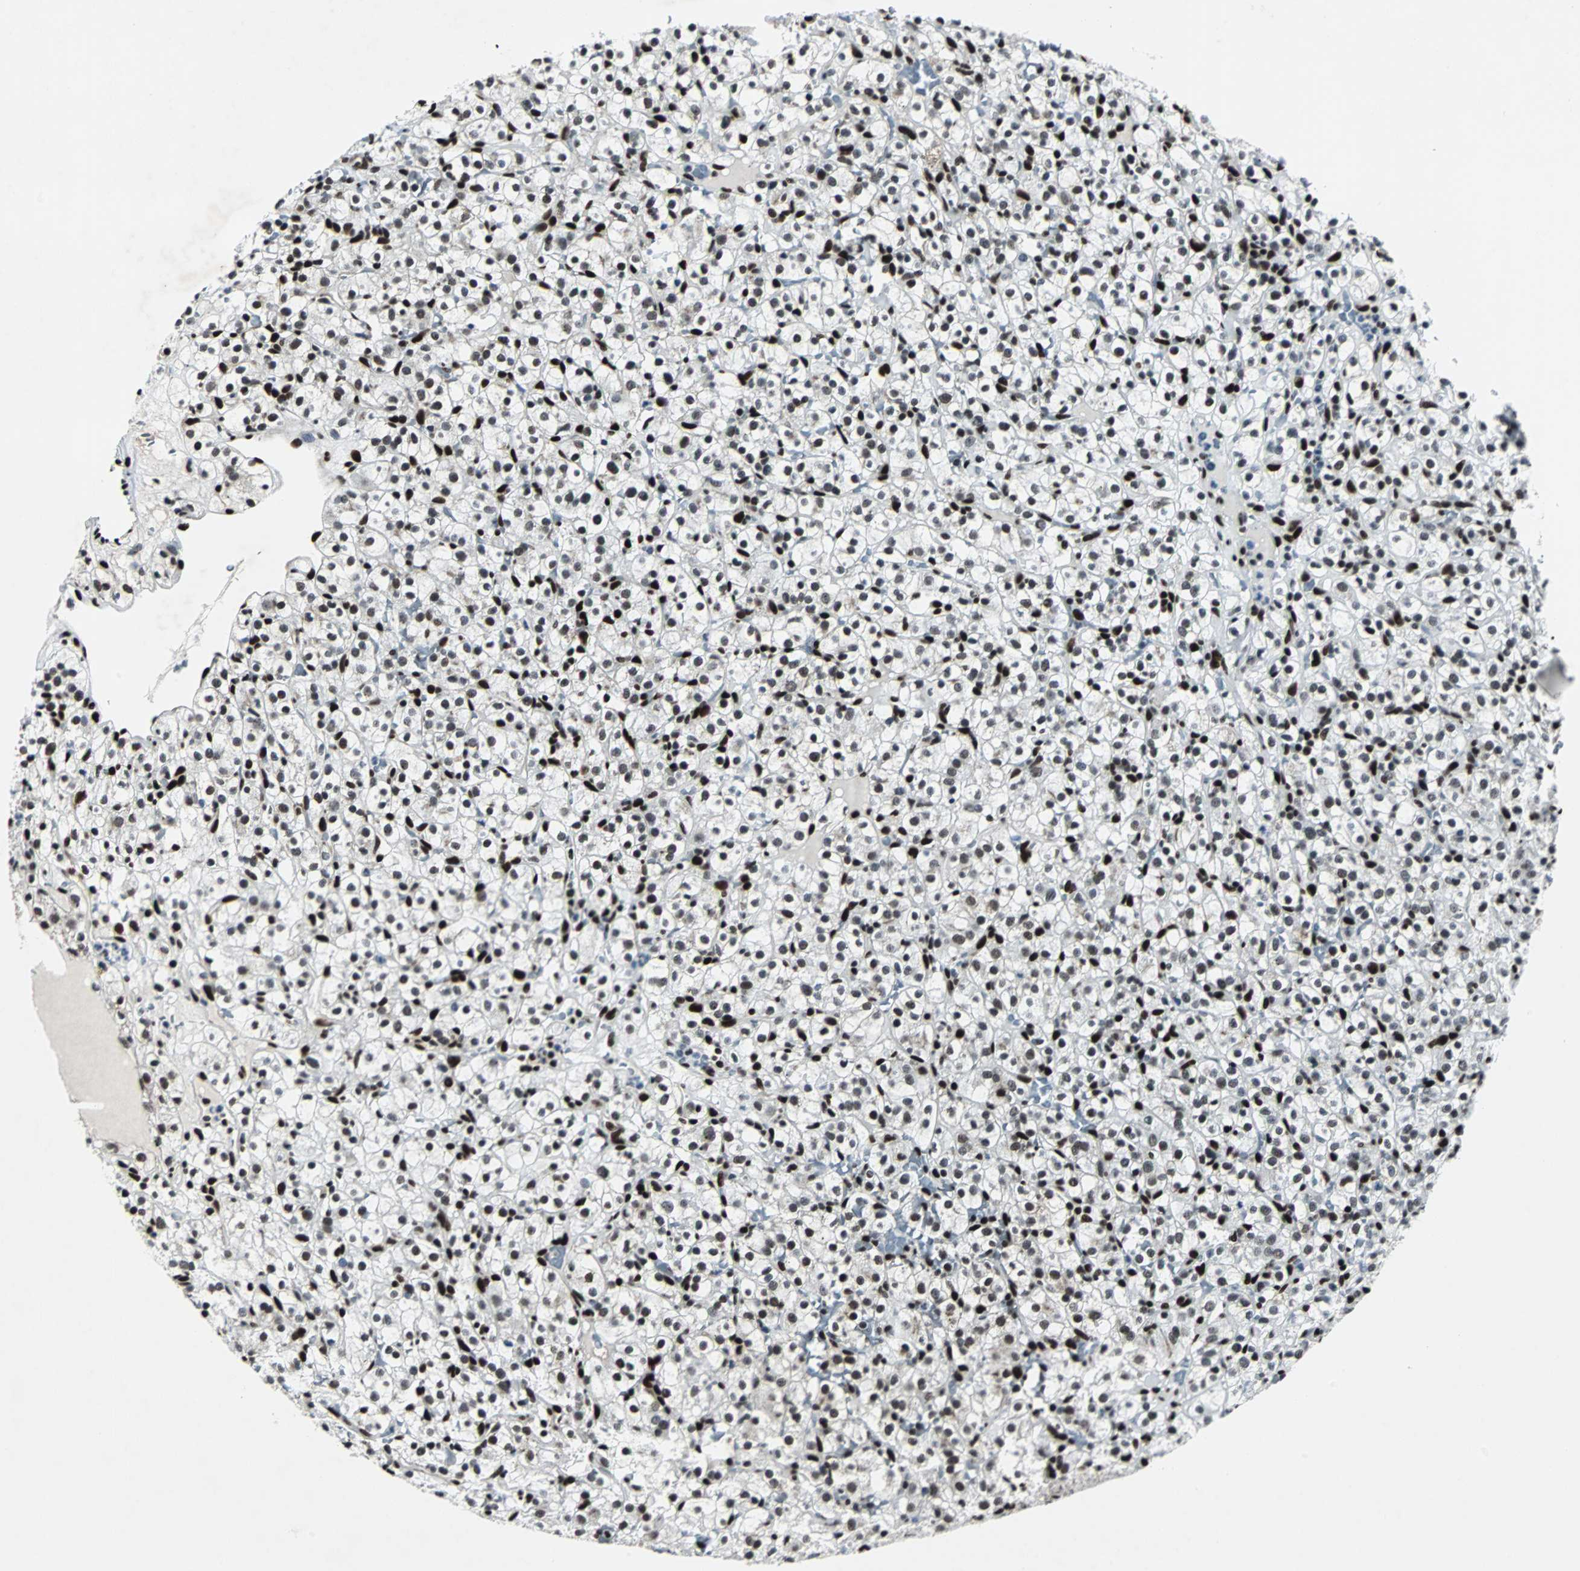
{"staining": {"intensity": "strong", "quantity": ">75%", "location": "nuclear"}, "tissue": "renal cancer", "cell_type": "Tumor cells", "image_type": "cancer", "snomed": [{"axis": "morphology", "description": "Normal tissue, NOS"}, {"axis": "morphology", "description": "Adenocarcinoma, NOS"}, {"axis": "topography", "description": "Kidney"}], "caption": "Protein staining shows strong nuclear positivity in about >75% of tumor cells in renal cancer.", "gene": "MEF2D", "patient": {"sex": "female", "age": 72}}